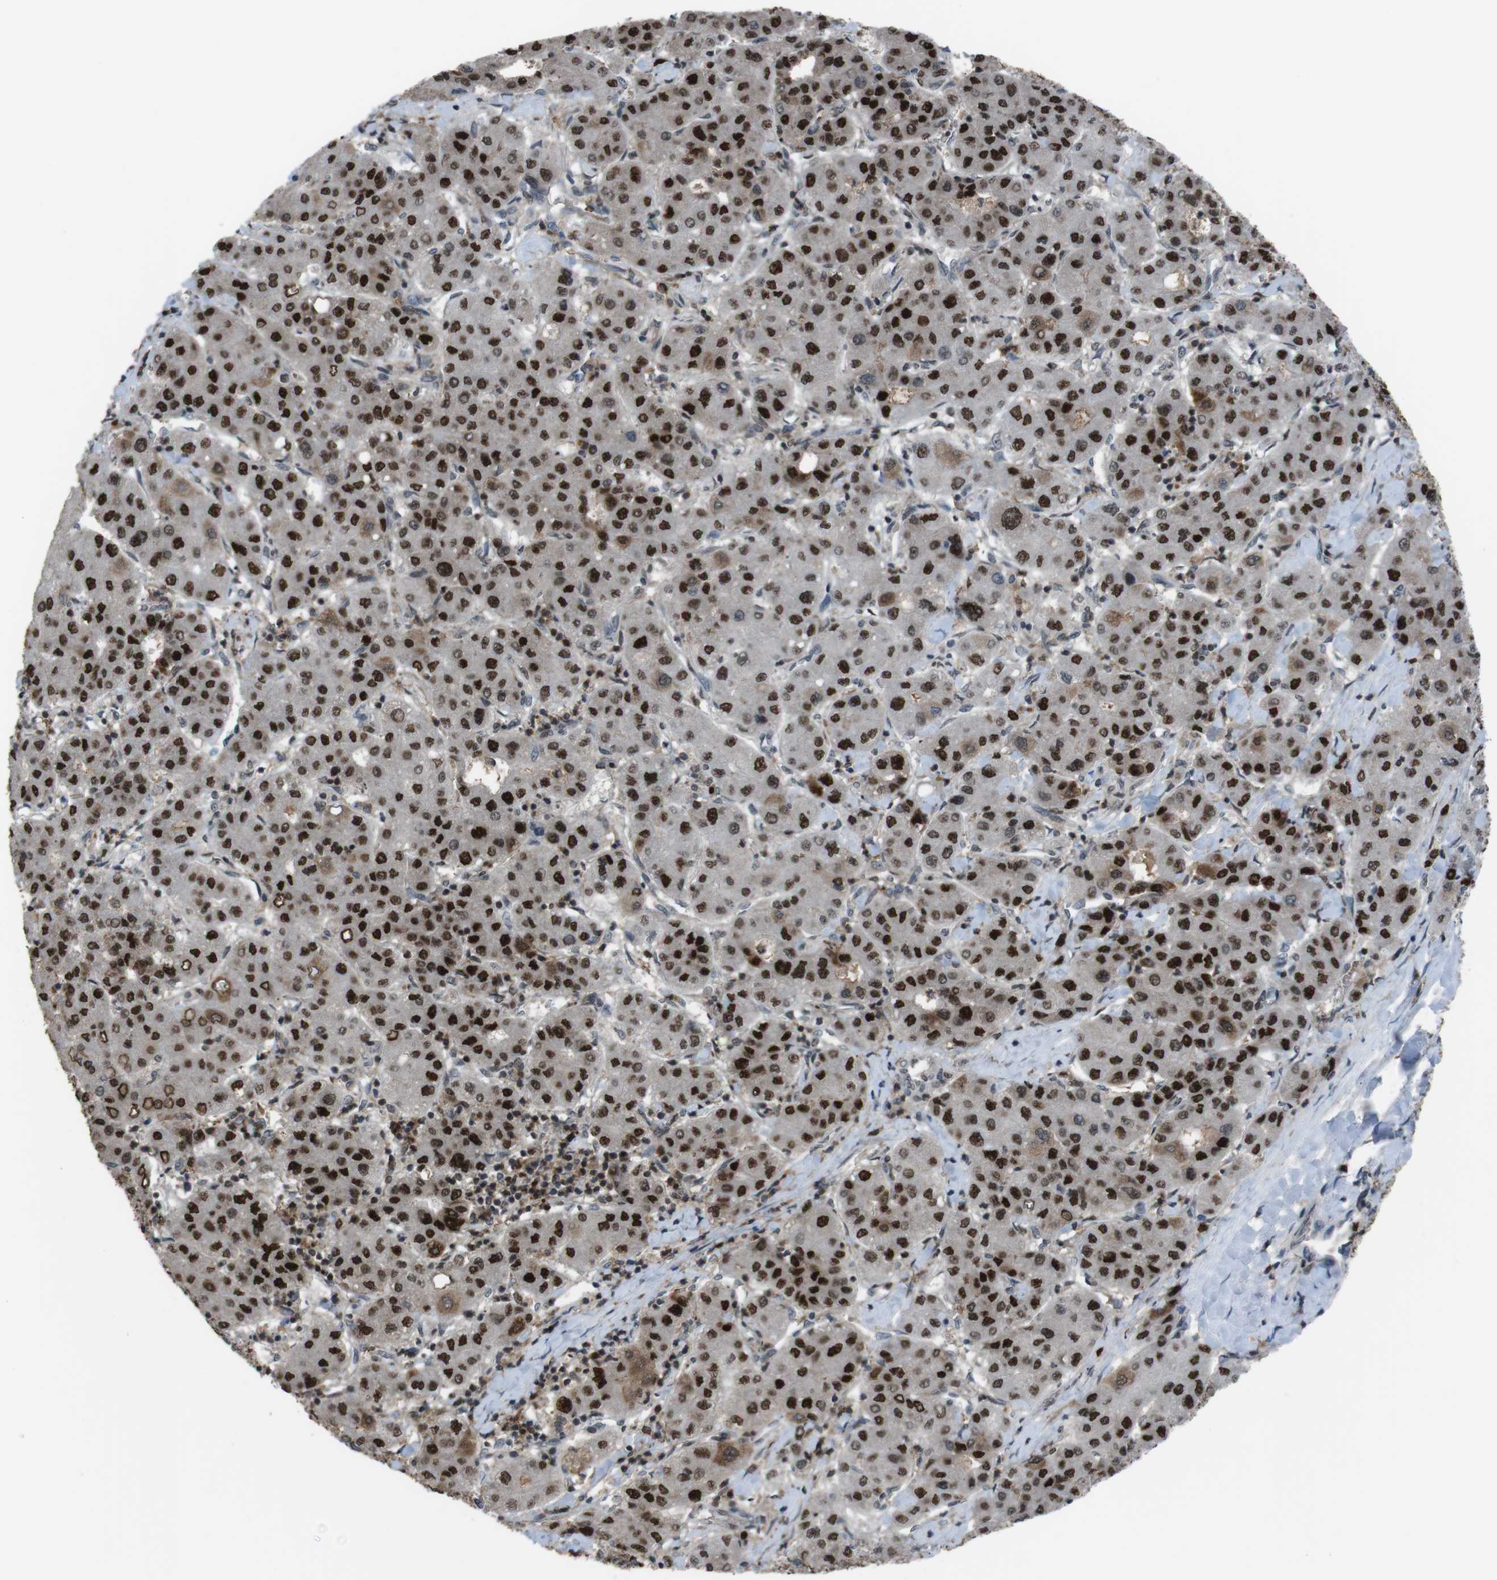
{"staining": {"intensity": "strong", "quantity": ">75%", "location": "nuclear"}, "tissue": "liver cancer", "cell_type": "Tumor cells", "image_type": "cancer", "snomed": [{"axis": "morphology", "description": "Carcinoma, Hepatocellular, NOS"}, {"axis": "topography", "description": "Liver"}], "caption": "Liver cancer was stained to show a protein in brown. There is high levels of strong nuclear staining in about >75% of tumor cells.", "gene": "SUB1", "patient": {"sex": "male", "age": 65}}